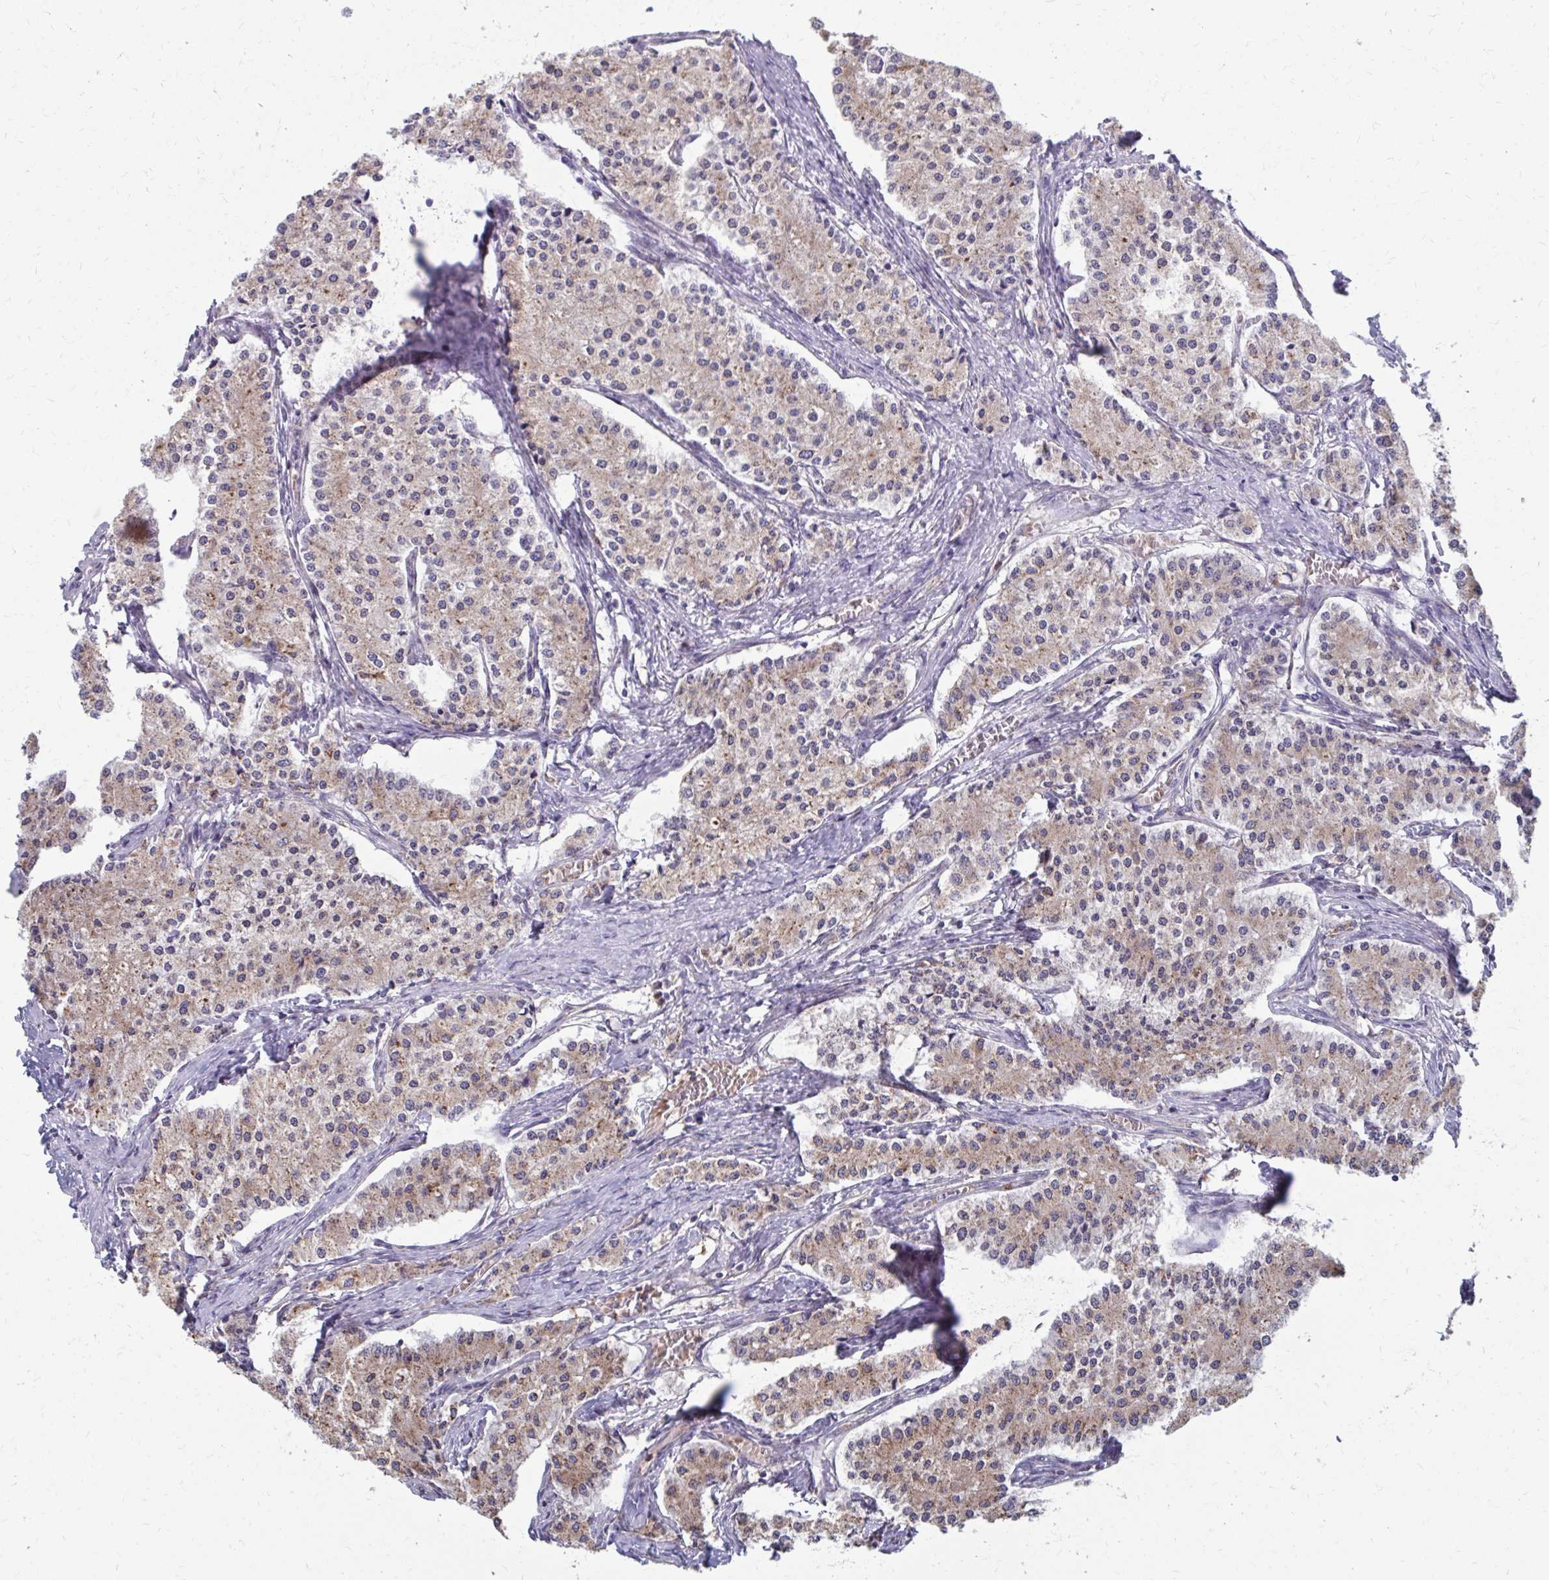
{"staining": {"intensity": "weak", "quantity": ">75%", "location": "cytoplasmic/membranous"}, "tissue": "carcinoid", "cell_type": "Tumor cells", "image_type": "cancer", "snomed": [{"axis": "morphology", "description": "Carcinoid, malignant, NOS"}, {"axis": "topography", "description": "Colon"}], "caption": "High-power microscopy captured an IHC histopathology image of carcinoid (malignant), revealing weak cytoplasmic/membranous expression in approximately >75% of tumor cells. (DAB IHC, brown staining for protein, blue staining for nuclei).", "gene": "FKBP2", "patient": {"sex": "female", "age": 52}}